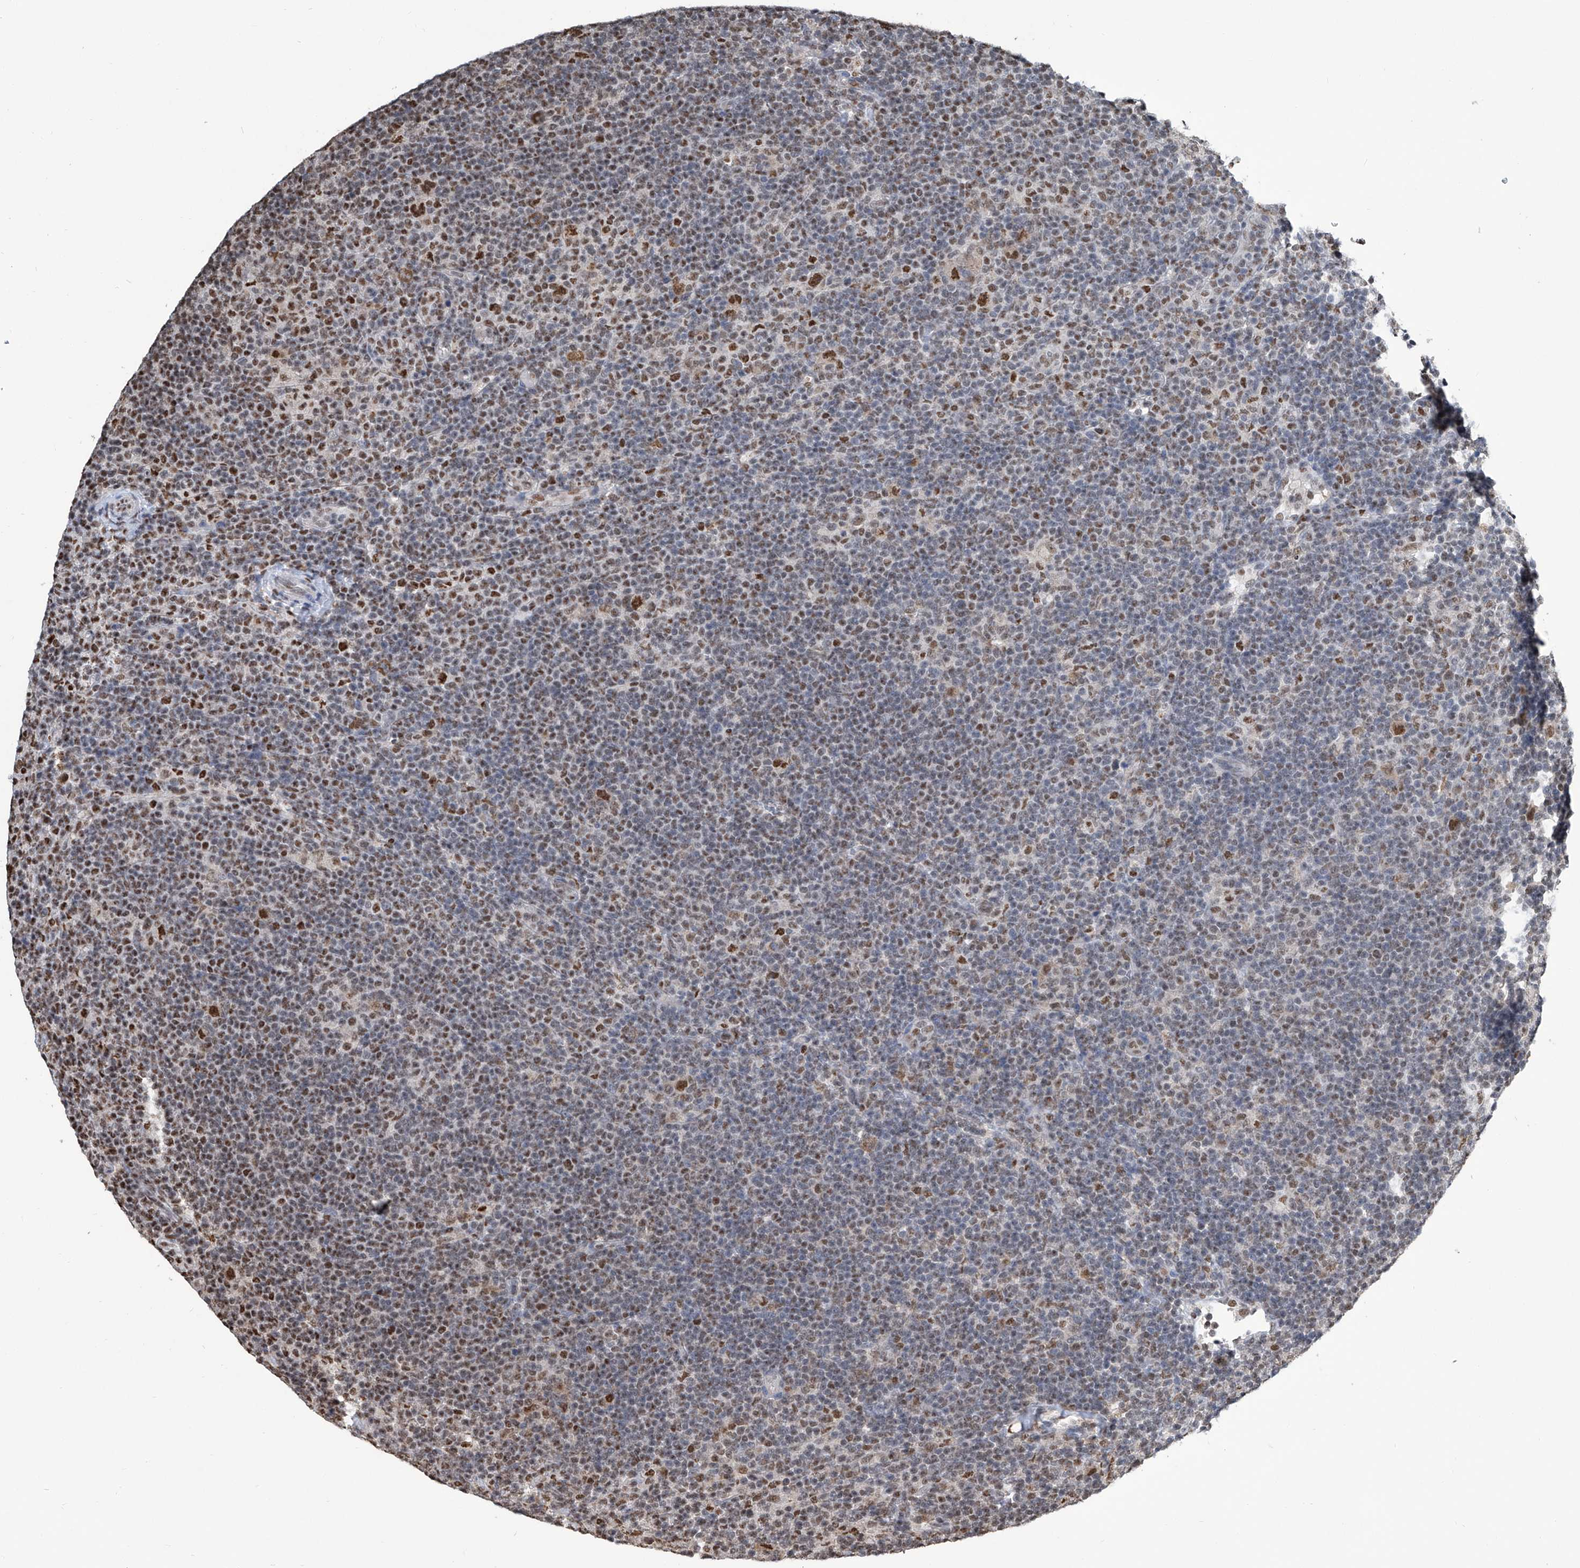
{"staining": {"intensity": "moderate", "quantity": ">75%", "location": "cytoplasmic/membranous,nuclear"}, "tissue": "lymphoma", "cell_type": "Tumor cells", "image_type": "cancer", "snomed": [{"axis": "morphology", "description": "Hodgkin's disease, NOS"}, {"axis": "topography", "description": "Lymph node"}], "caption": "This is a photomicrograph of IHC staining of lymphoma, which shows moderate staining in the cytoplasmic/membranous and nuclear of tumor cells.", "gene": "SREBF2", "patient": {"sex": "female", "age": 57}}